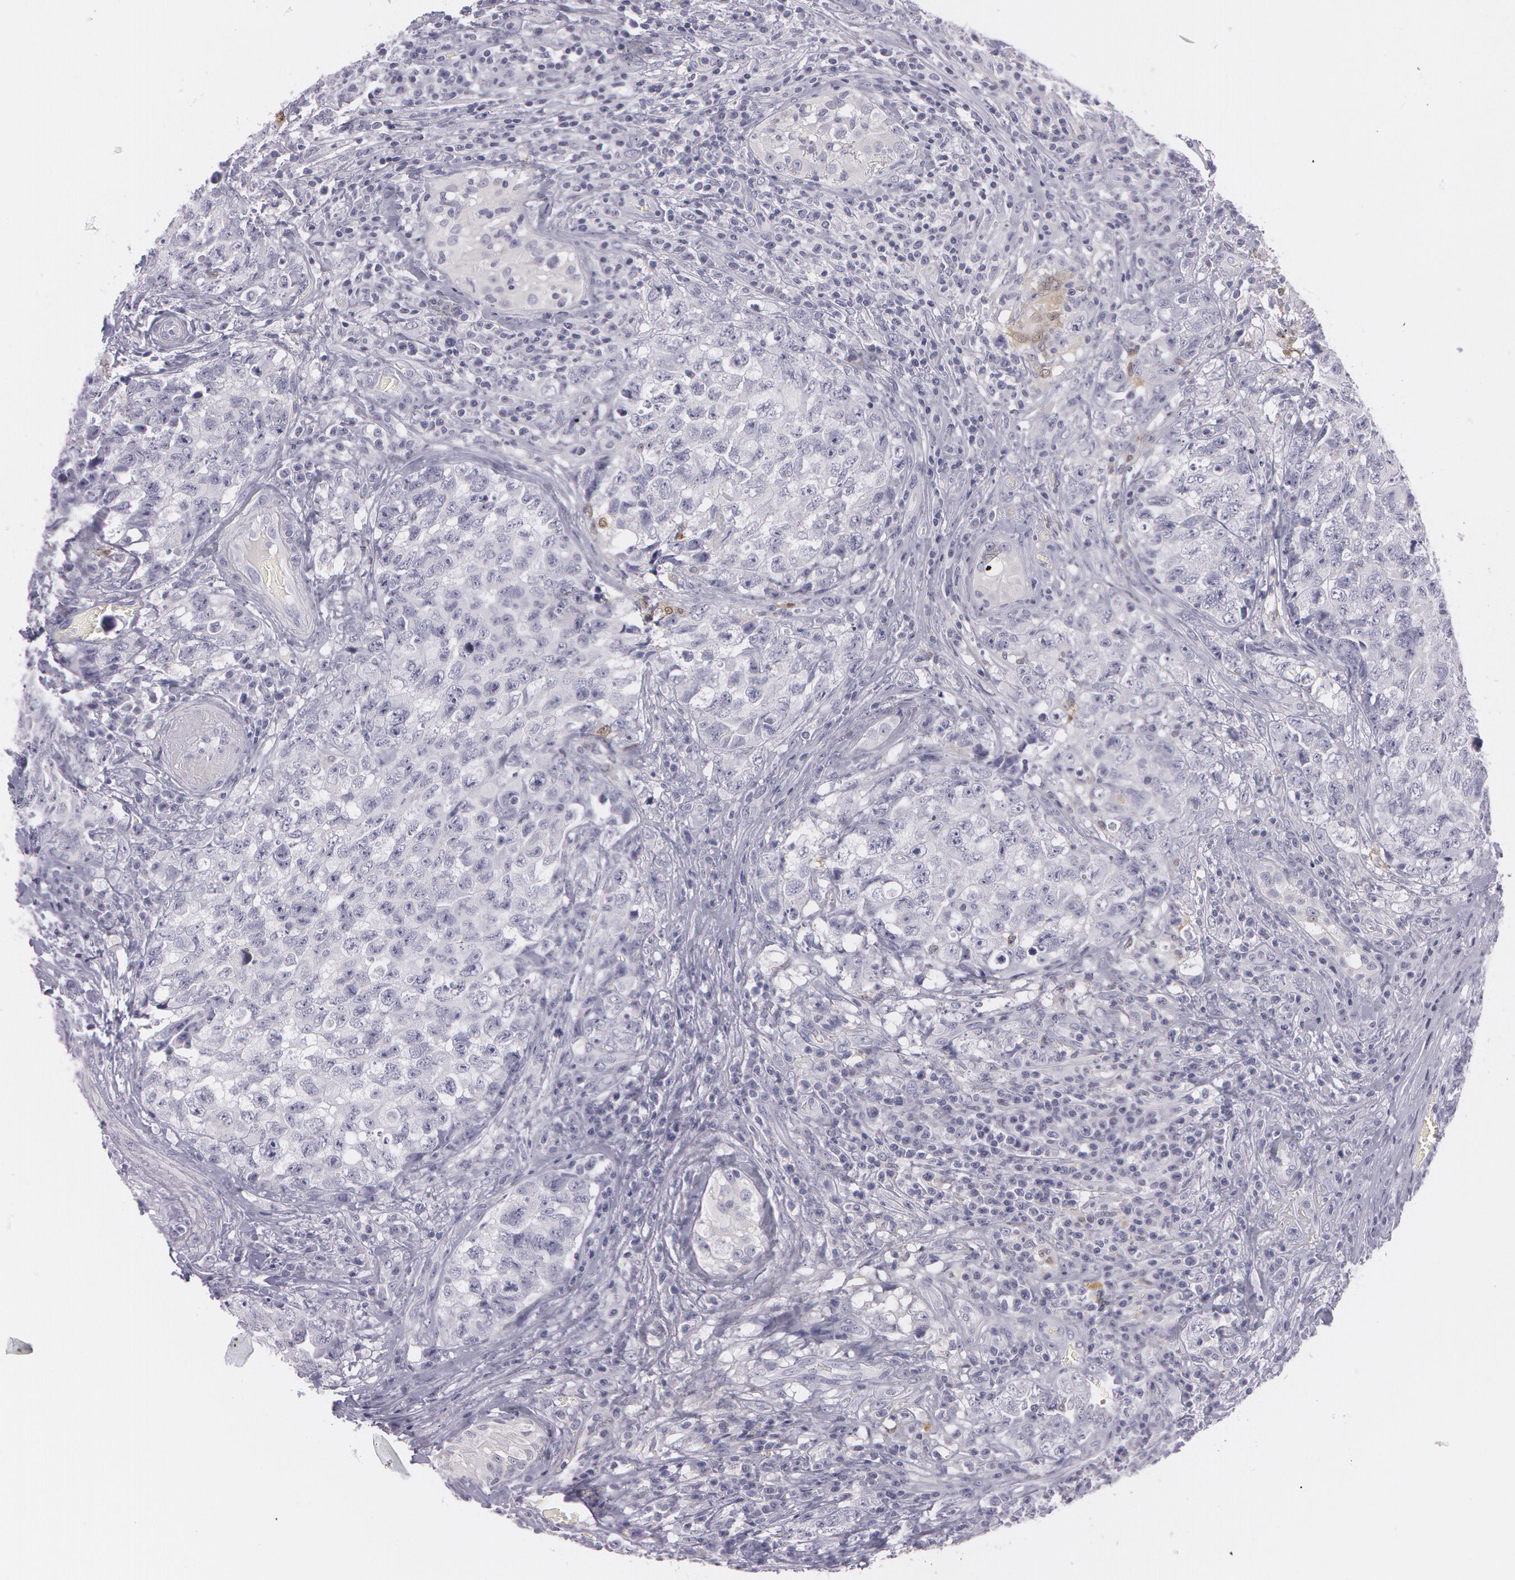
{"staining": {"intensity": "negative", "quantity": "none", "location": "none"}, "tissue": "testis cancer", "cell_type": "Tumor cells", "image_type": "cancer", "snomed": [{"axis": "morphology", "description": "Carcinoma, Embryonal, NOS"}, {"axis": "topography", "description": "Testis"}], "caption": "Tumor cells show no significant positivity in testis embryonal carcinoma.", "gene": "IL1RN", "patient": {"sex": "male", "age": 31}}